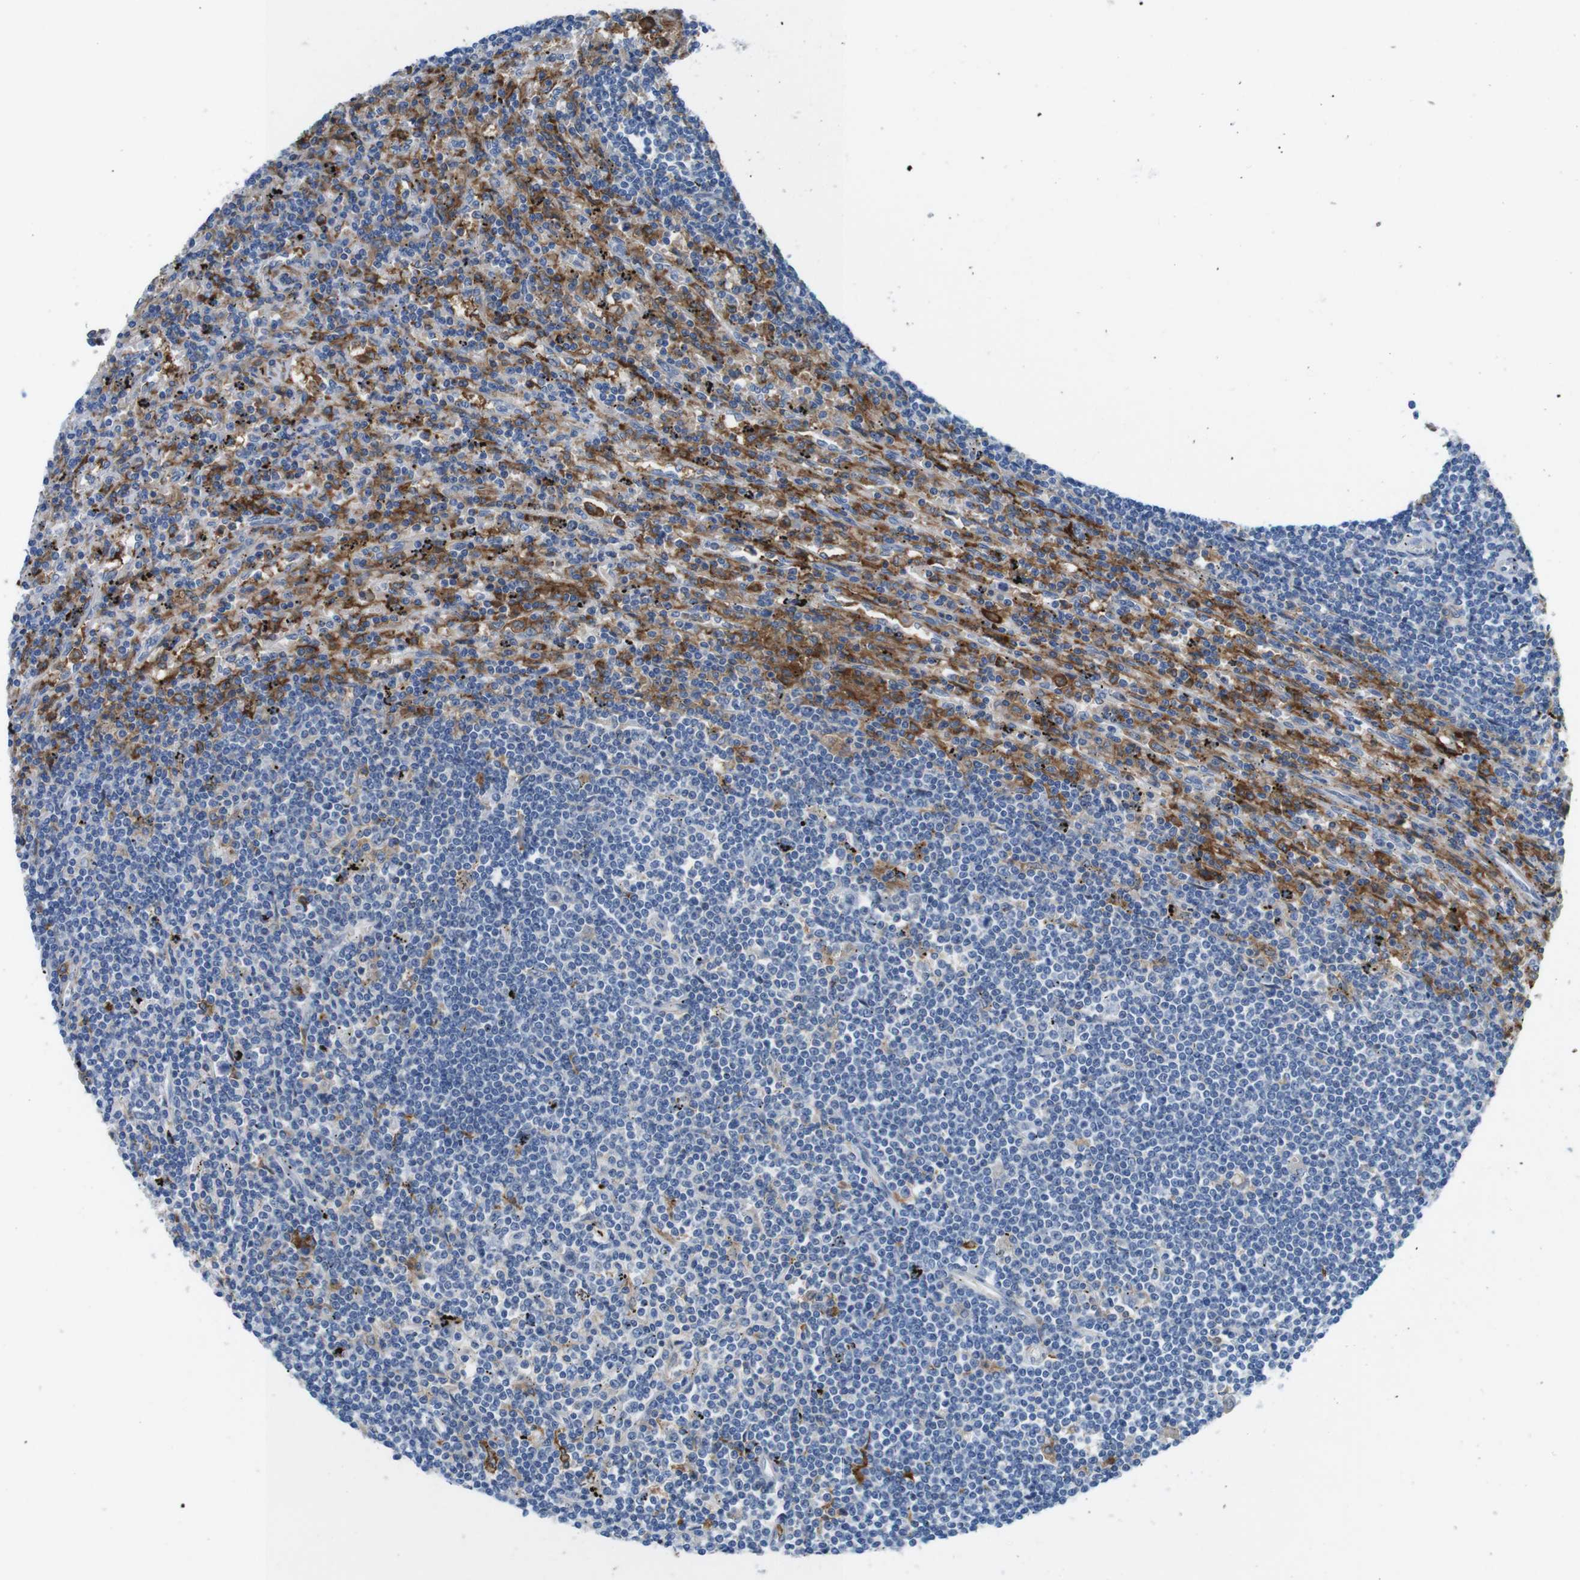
{"staining": {"intensity": "moderate", "quantity": "<25%", "location": "cytoplasmic/membranous"}, "tissue": "lymphoma", "cell_type": "Tumor cells", "image_type": "cancer", "snomed": [{"axis": "morphology", "description": "Malignant lymphoma, non-Hodgkin's type, Low grade"}, {"axis": "topography", "description": "Spleen"}], "caption": "Immunohistochemical staining of human lymphoma reveals low levels of moderate cytoplasmic/membranous expression in approximately <25% of tumor cells. (DAB (3,3'-diaminobenzidine) = brown stain, brightfield microscopy at high magnification).", "gene": "CD300C", "patient": {"sex": "male", "age": 76}}